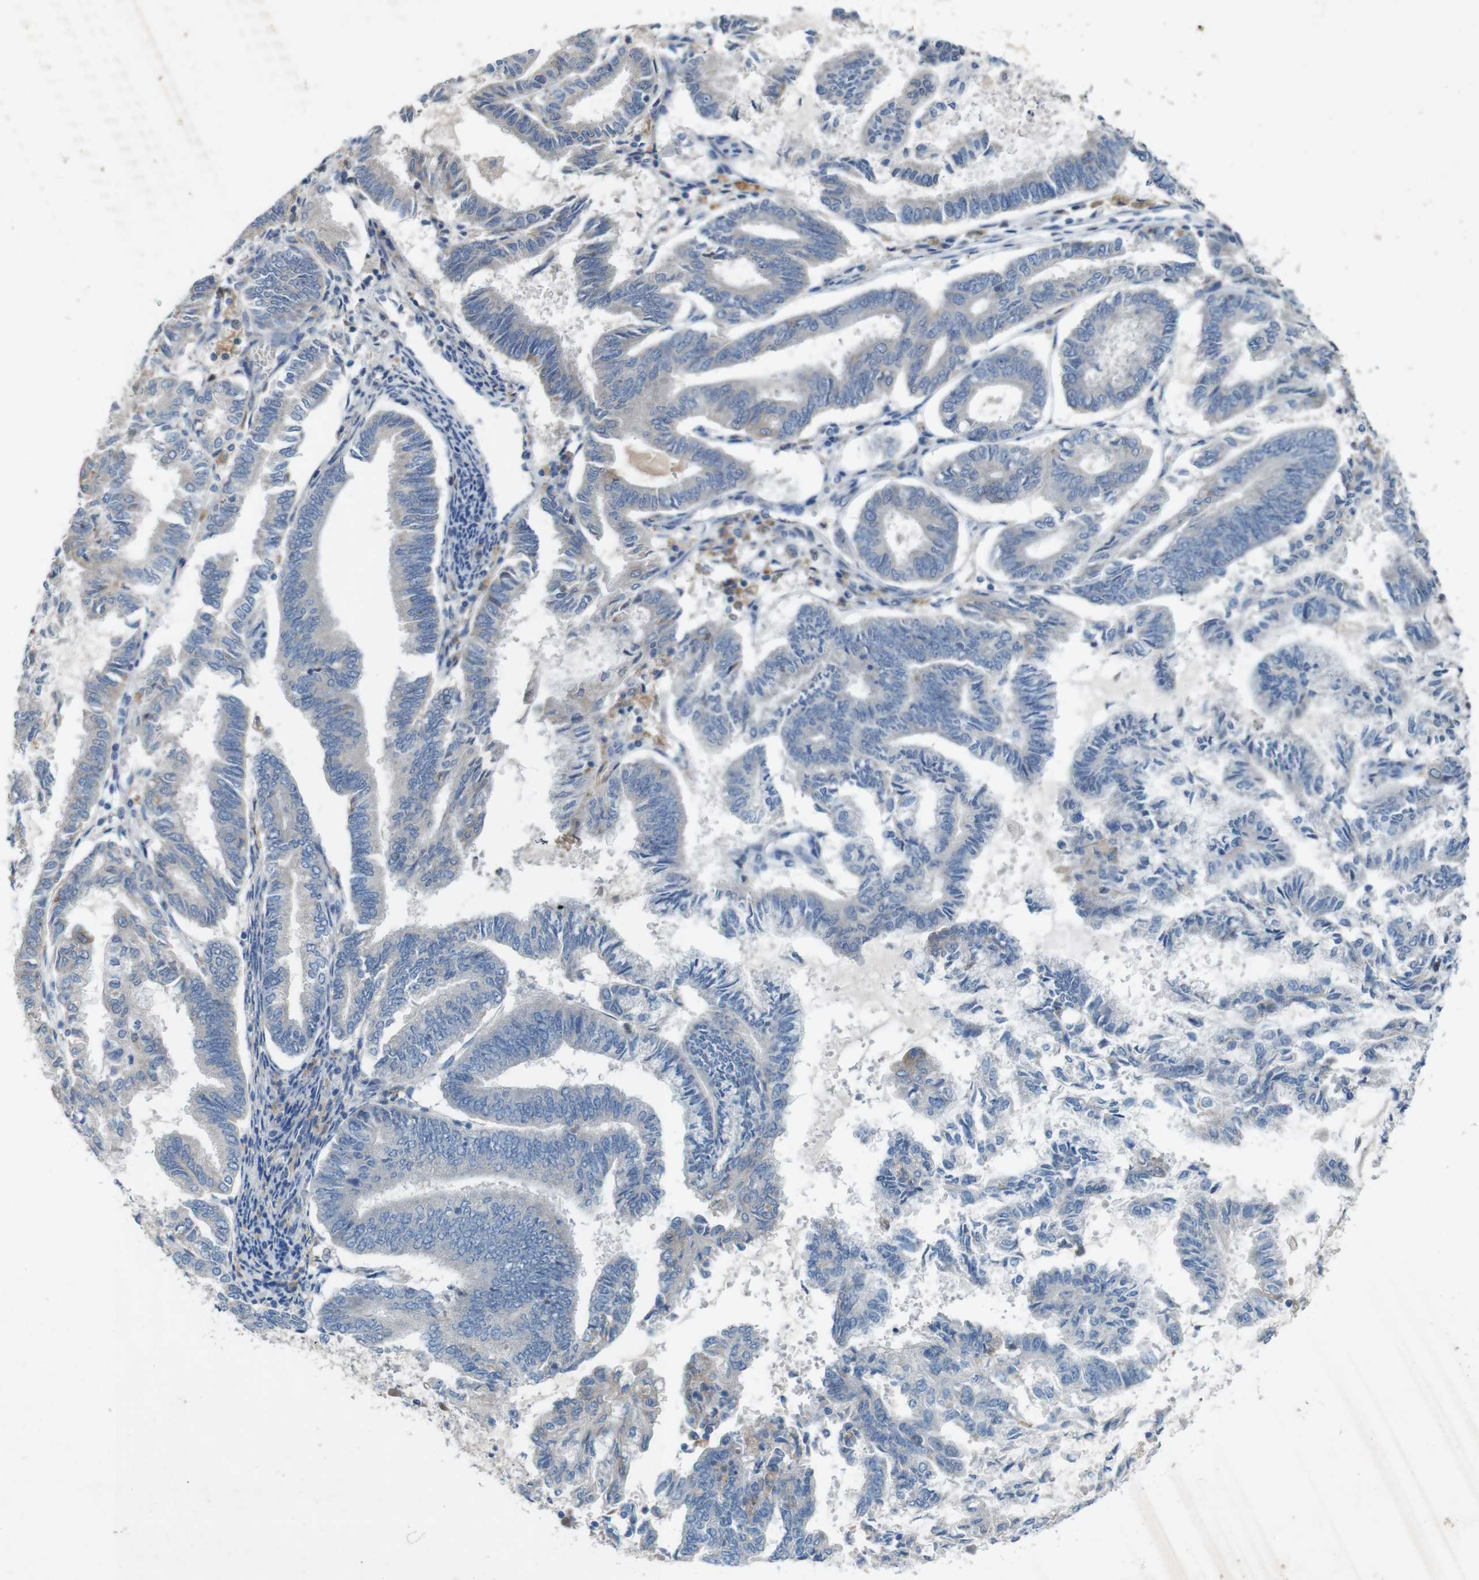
{"staining": {"intensity": "negative", "quantity": "none", "location": "none"}, "tissue": "endometrial cancer", "cell_type": "Tumor cells", "image_type": "cancer", "snomed": [{"axis": "morphology", "description": "Adenocarcinoma, NOS"}, {"axis": "topography", "description": "Endometrium"}], "caption": "Immunohistochemistry histopathology image of neoplastic tissue: human endometrial cancer (adenocarcinoma) stained with DAB displays no significant protein staining in tumor cells.", "gene": "MOGAT3", "patient": {"sex": "female", "age": 86}}